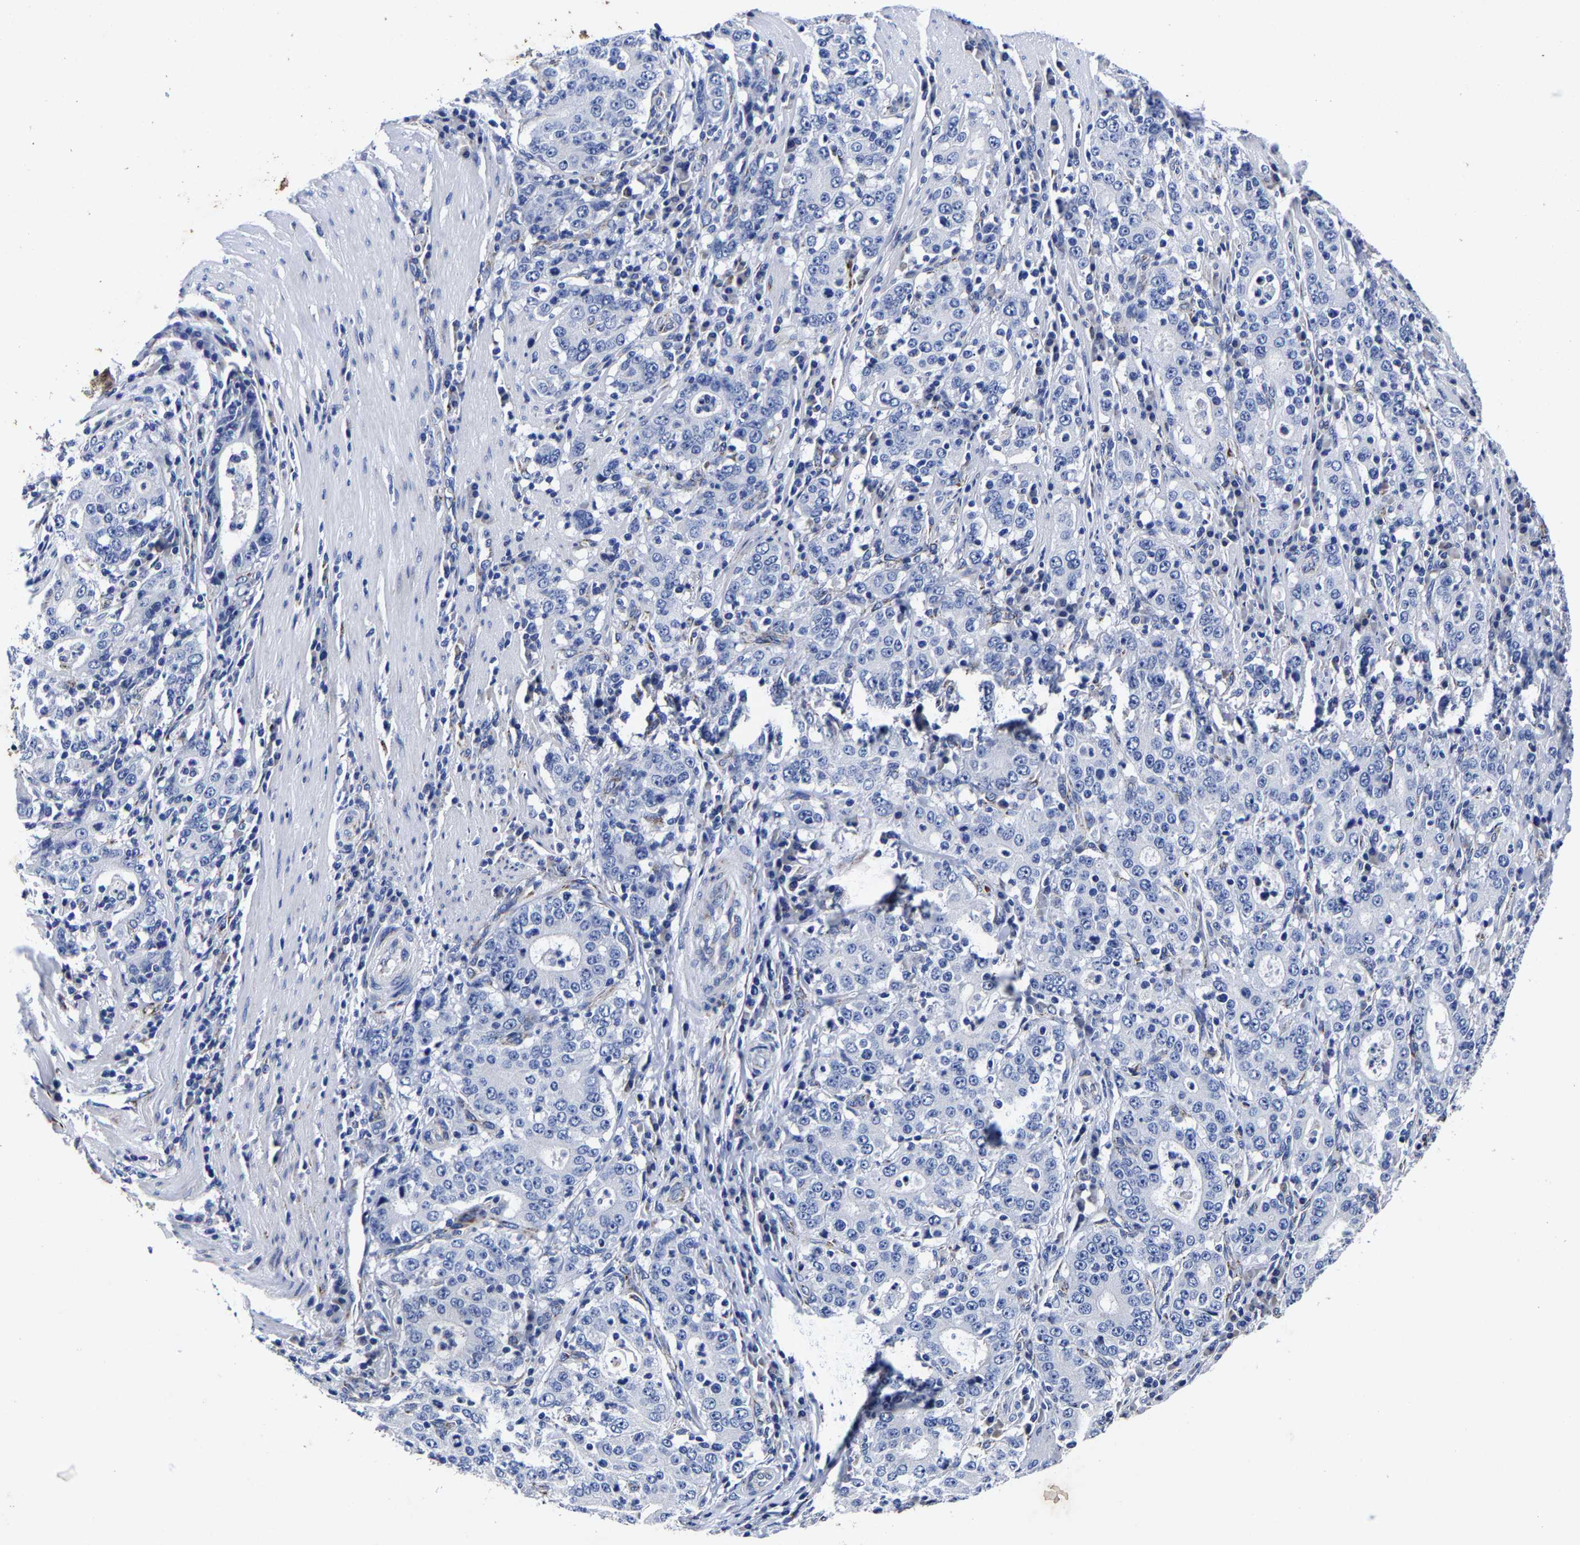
{"staining": {"intensity": "negative", "quantity": "none", "location": "none"}, "tissue": "stomach cancer", "cell_type": "Tumor cells", "image_type": "cancer", "snomed": [{"axis": "morphology", "description": "Normal tissue, NOS"}, {"axis": "morphology", "description": "Adenocarcinoma, NOS"}, {"axis": "topography", "description": "Stomach, upper"}, {"axis": "topography", "description": "Stomach"}], "caption": "An immunohistochemistry photomicrograph of stomach cancer is shown. There is no staining in tumor cells of stomach cancer. (DAB immunohistochemistry with hematoxylin counter stain).", "gene": "AASS", "patient": {"sex": "male", "age": 59}}